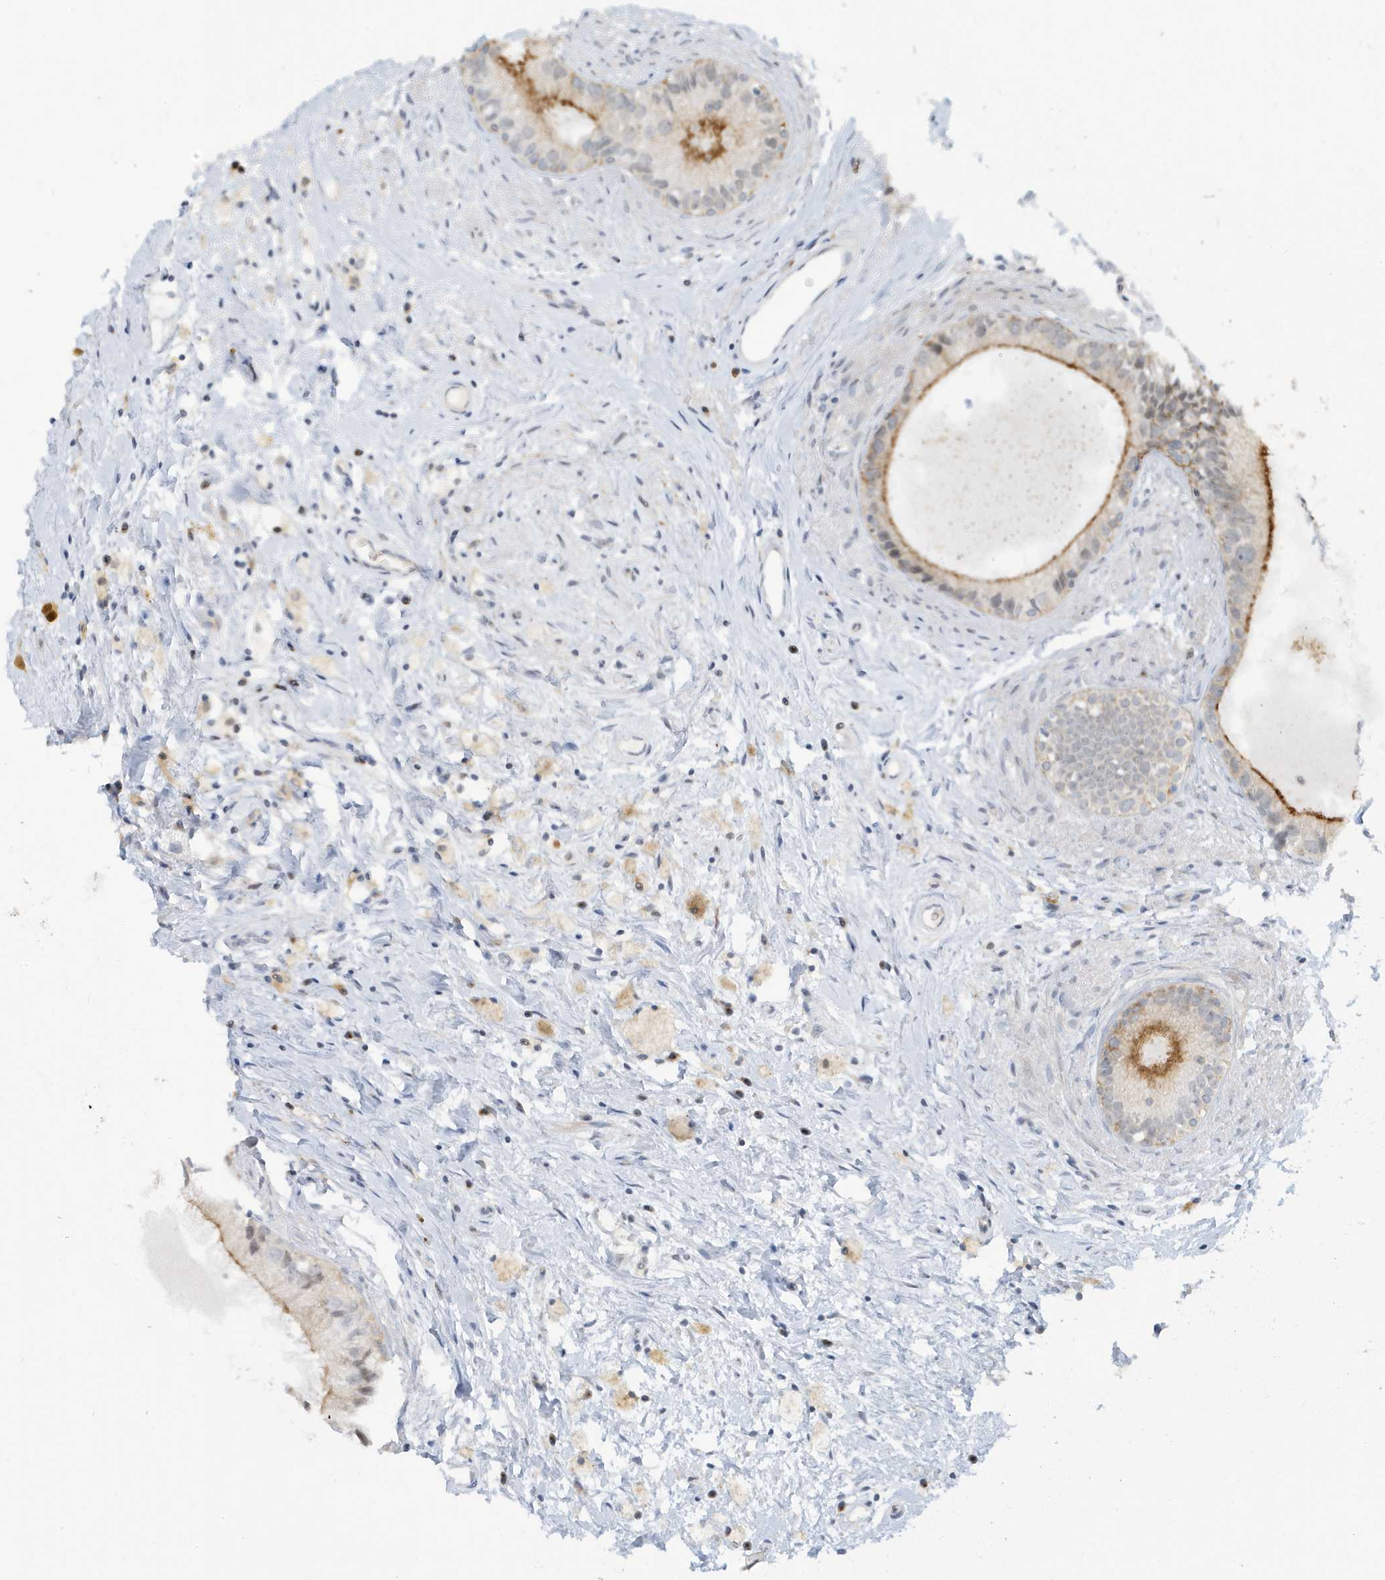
{"staining": {"intensity": "moderate", "quantity": "25%-75%", "location": "cytoplasmic/membranous"}, "tissue": "epididymis", "cell_type": "Glandular cells", "image_type": "normal", "snomed": [{"axis": "morphology", "description": "Normal tissue, NOS"}, {"axis": "topography", "description": "Epididymis"}], "caption": "High-magnification brightfield microscopy of normal epididymis stained with DAB (brown) and counterstained with hematoxylin (blue). glandular cells exhibit moderate cytoplasmic/membranous staining is present in about25%-75% of cells. (DAB = brown stain, brightfield microscopy at high magnification).", "gene": "PRRT3", "patient": {"sex": "male", "age": 80}}